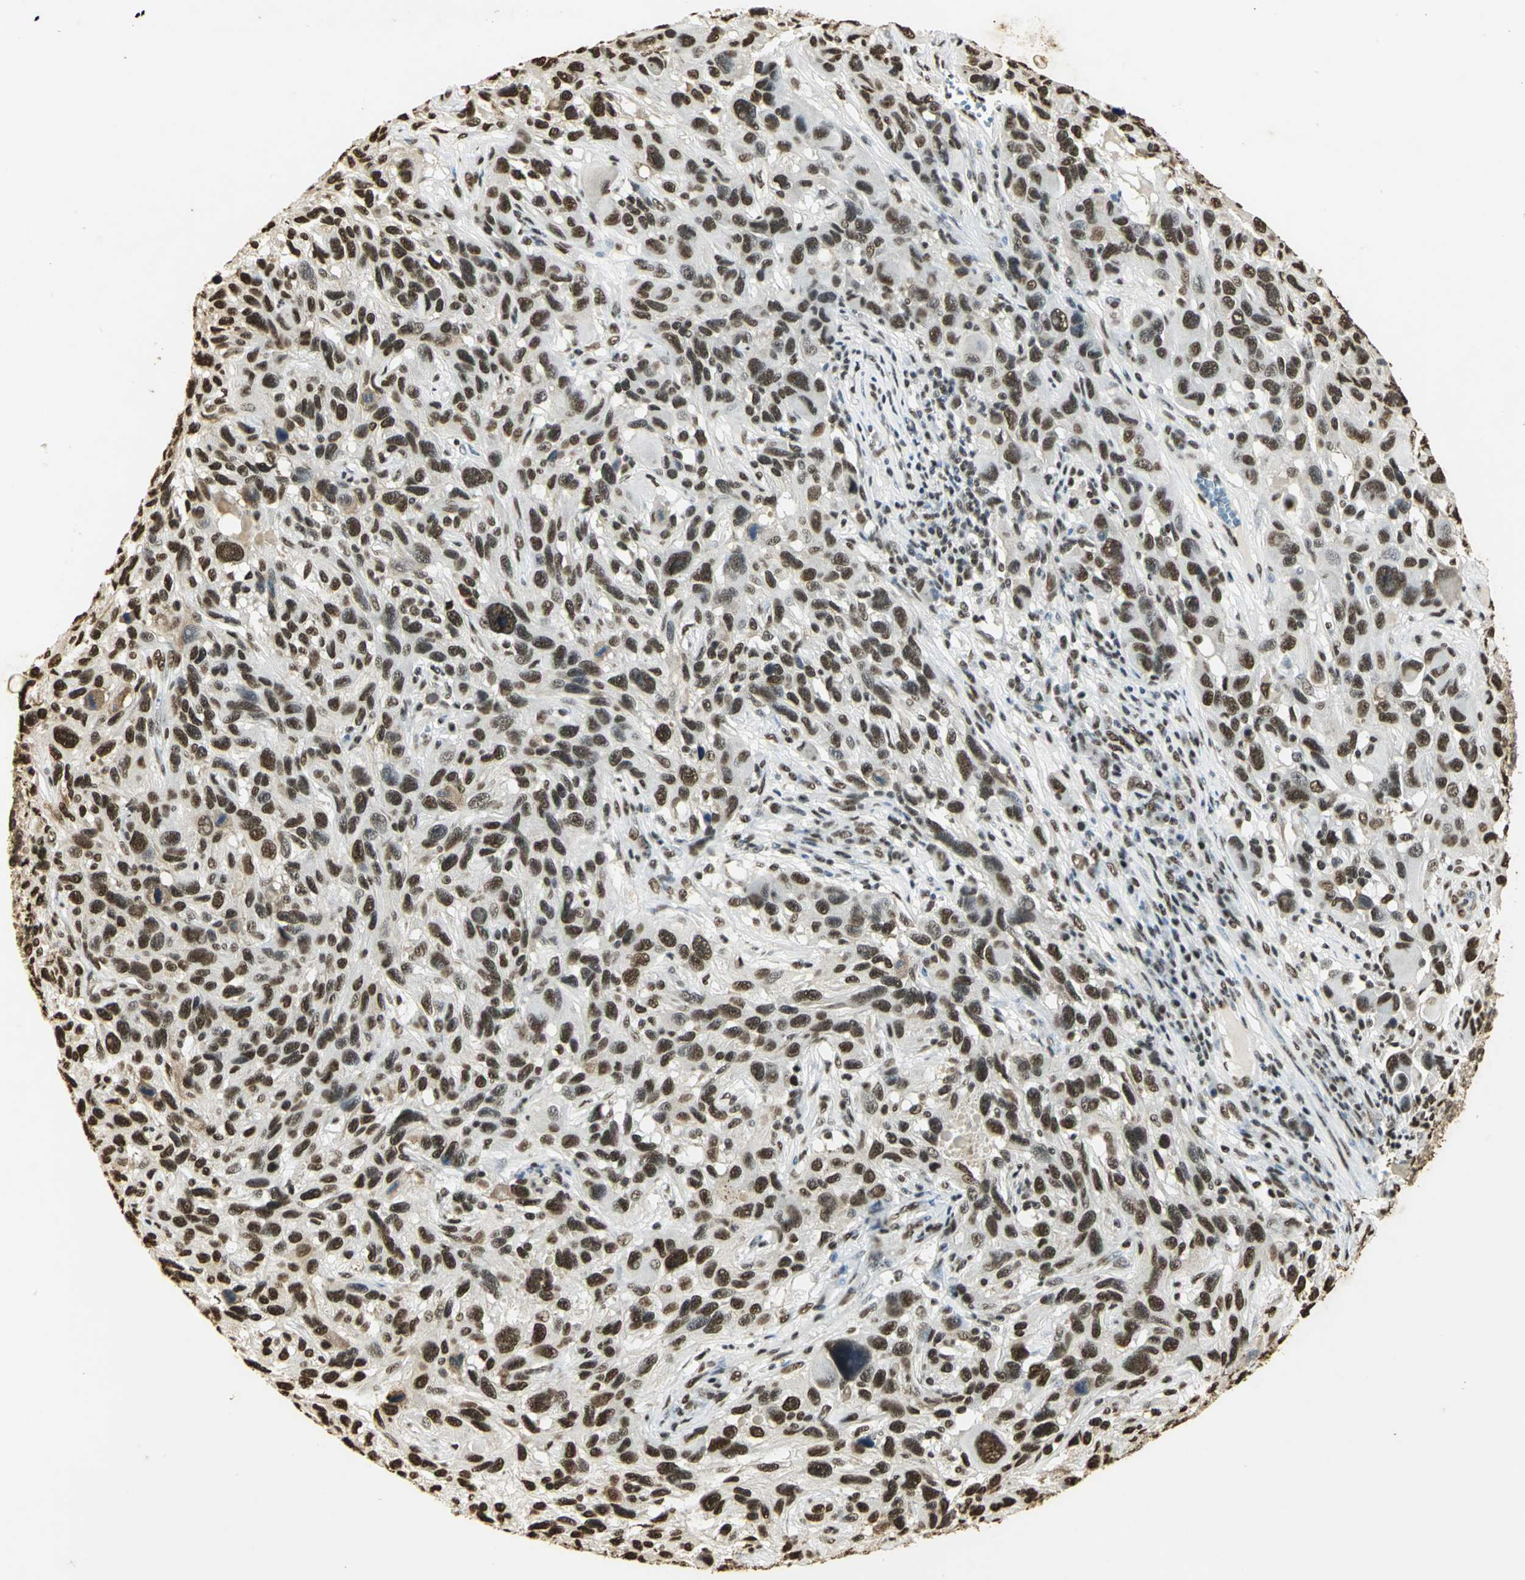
{"staining": {"intensity": "strong", "quantity": ">75%", "location": "nuclear"}, "tissue": "melanoma", "cell_type": "Tumor cells", "image_type": "cancer", "snomed": [{"axis": "morphology", "description": "Malignant melanoma, NOS"}, {"axis": "topography", "description": "Skin"}], "caption": "IHC image of human malignant melanoma stained for a protein (brown), which shows high levels of strong nuclear positivity in approximately >75% of tumor cells.", "gene": "SET", "patient": {"sex": "male", "age": 53}}